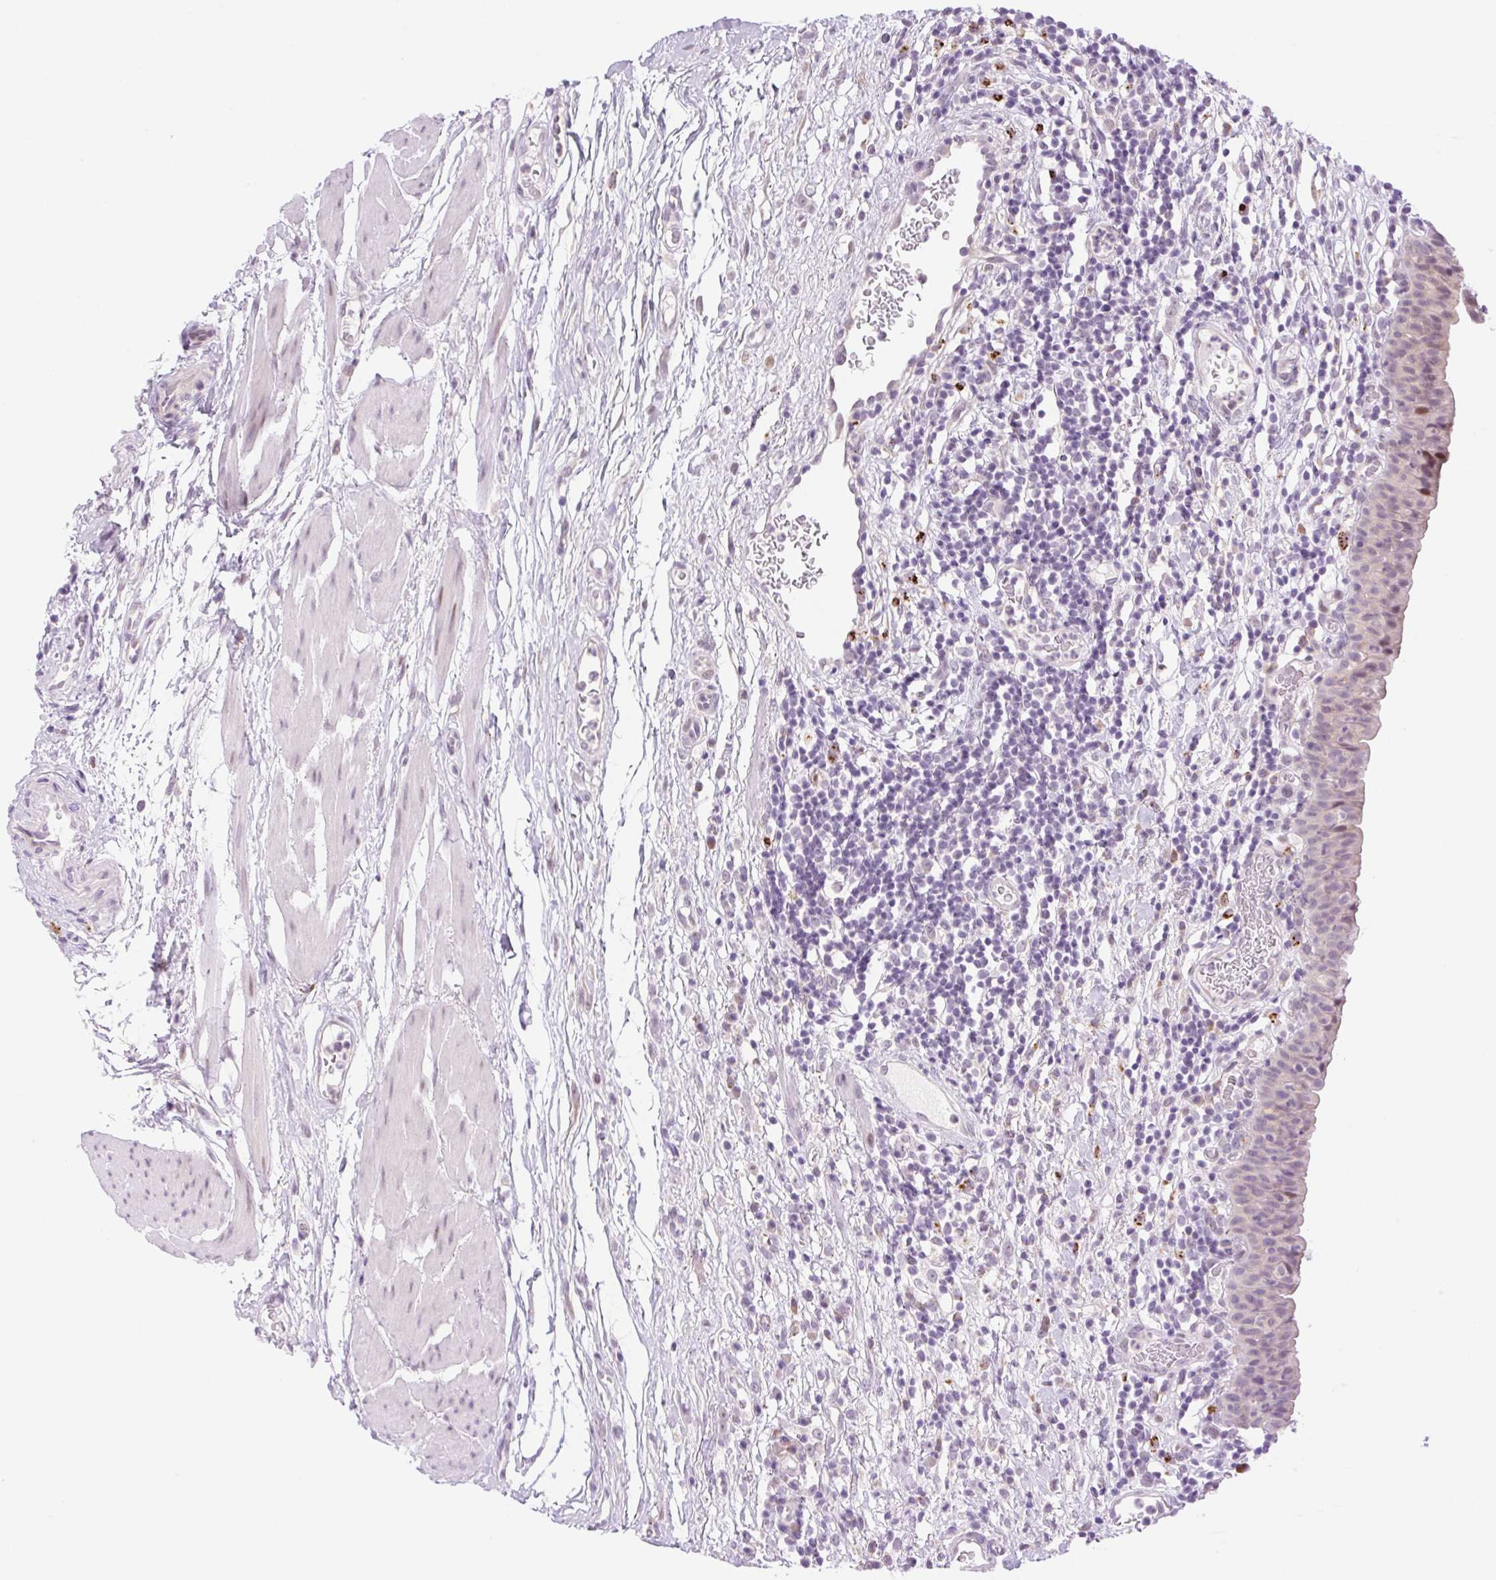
{"staining": {"intensity": "negative", "quantity": "none", "location": "none"}, "tissue": "urinary bladder", "cell_type": "Urothelial cells", "image_type": "normal", "snomed": [{"axis": "morphology", "description": "Normal tissue, NOS"}, {"axis": "morphology", "description": "Inflammation, NOS"}, {"axis": "topography", "description": "Urinary bladder"}], "caption": "Immunohistochemistry photomicrograph of unremarkable urinary bladder stained for a protein (brown), which demonstrates no positivity in urothelial cells. (DAB IHC, high magnification).", "gene": "SPRYD4", "patient": {"sex": "male", "age": 57}}